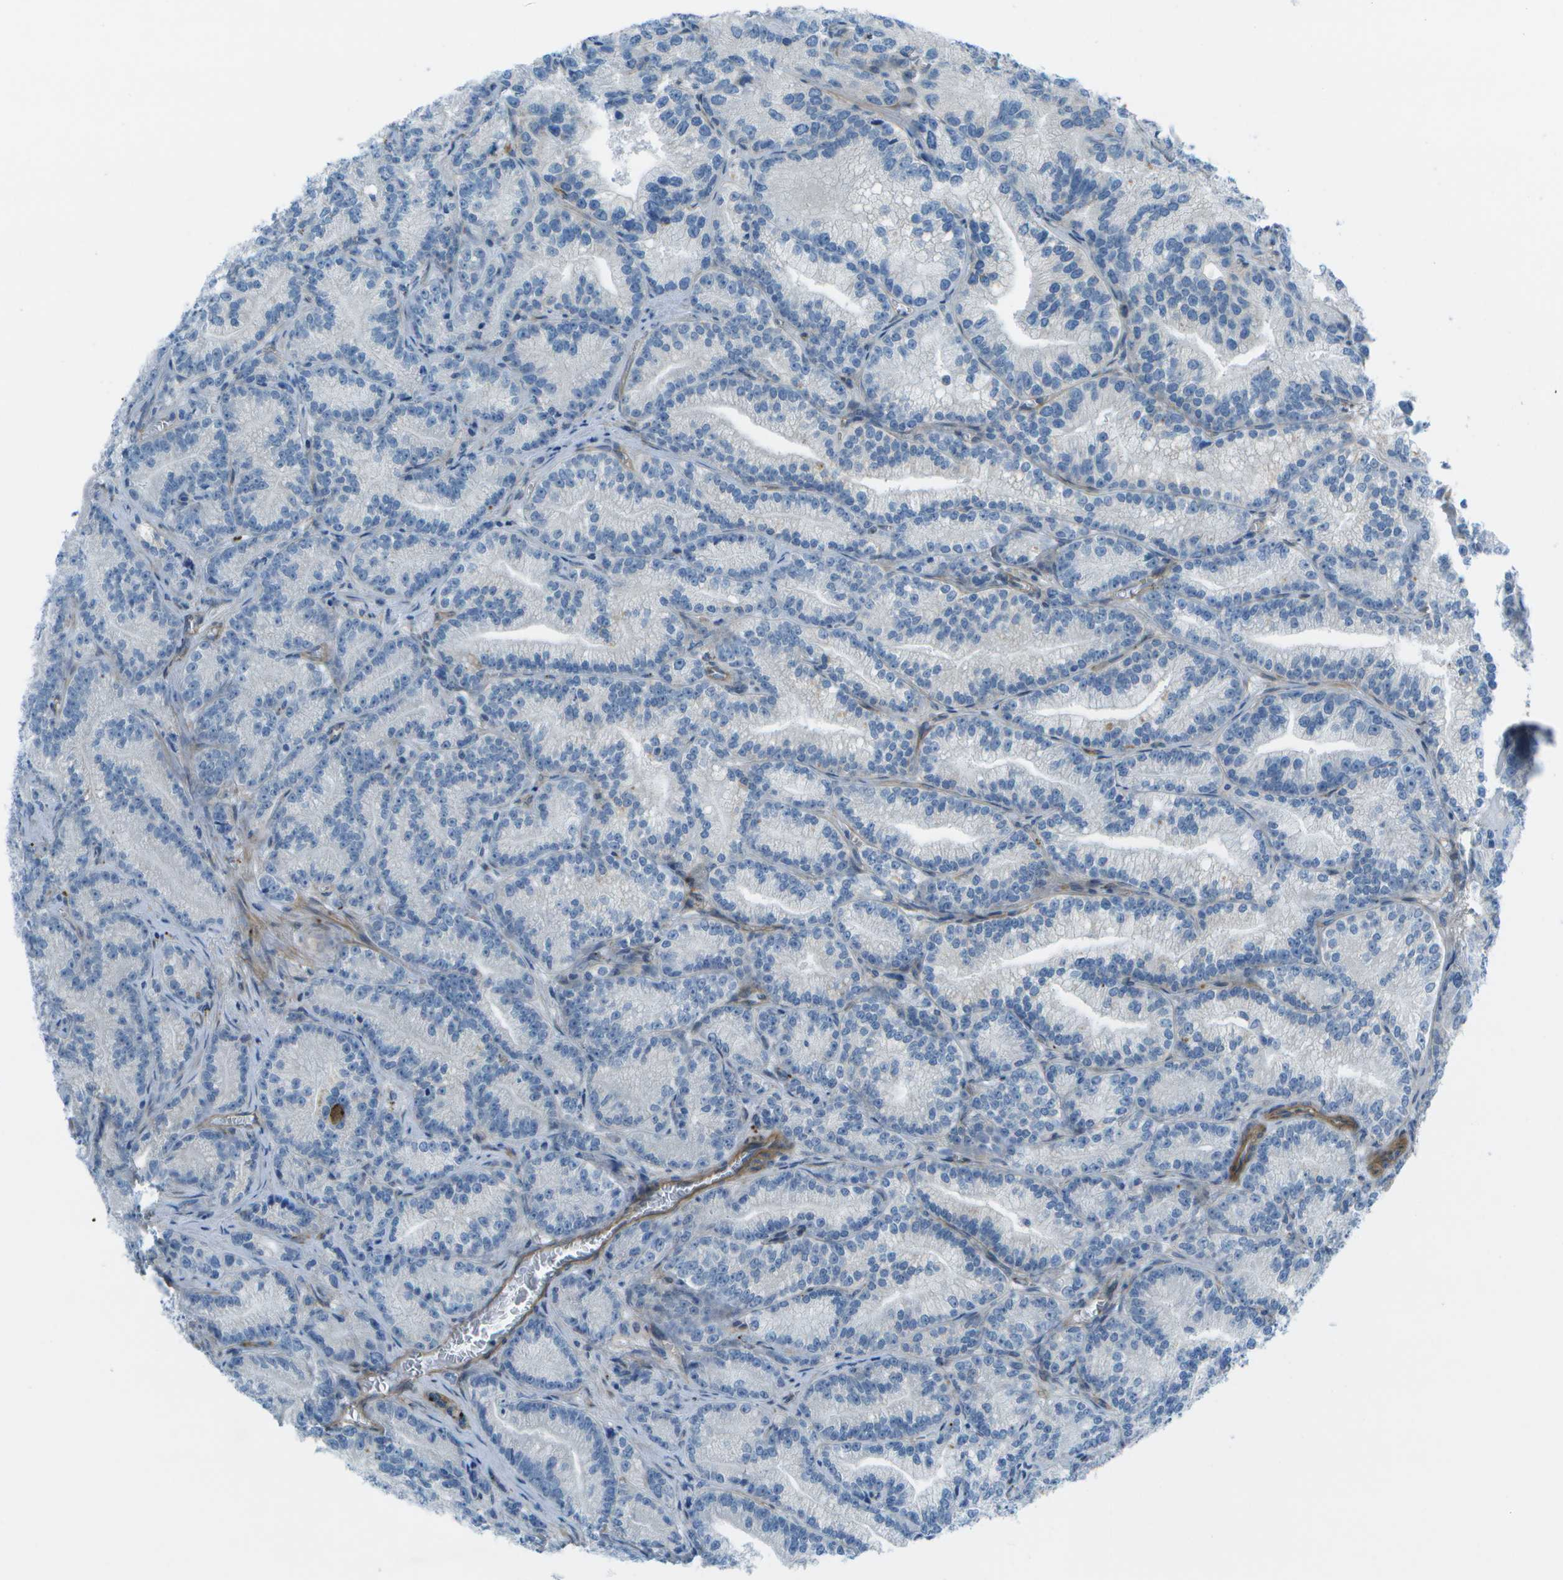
{"staining": {"intensity": "negative", "quantity": "none", "location": "none"}, "tissue": "prostate cancer", "cell_type": "Tumor cells", "image_type": "cancer", "snomed": [{"axis": "morphology", "description": "Adenocarcinoma, Low grade"}, {"axis": "topography", "description": "Prostate"}], "caption": "Immunohistochemistry (IHC) image of prostate low-grade adenocarcinoma stained for a protein (brown), which shows no staining in tumor cells. (DAB immunohistochemistry, high magnification).", "gene": "SORBS3", "patient": {"sex": "male", "age": 89}}